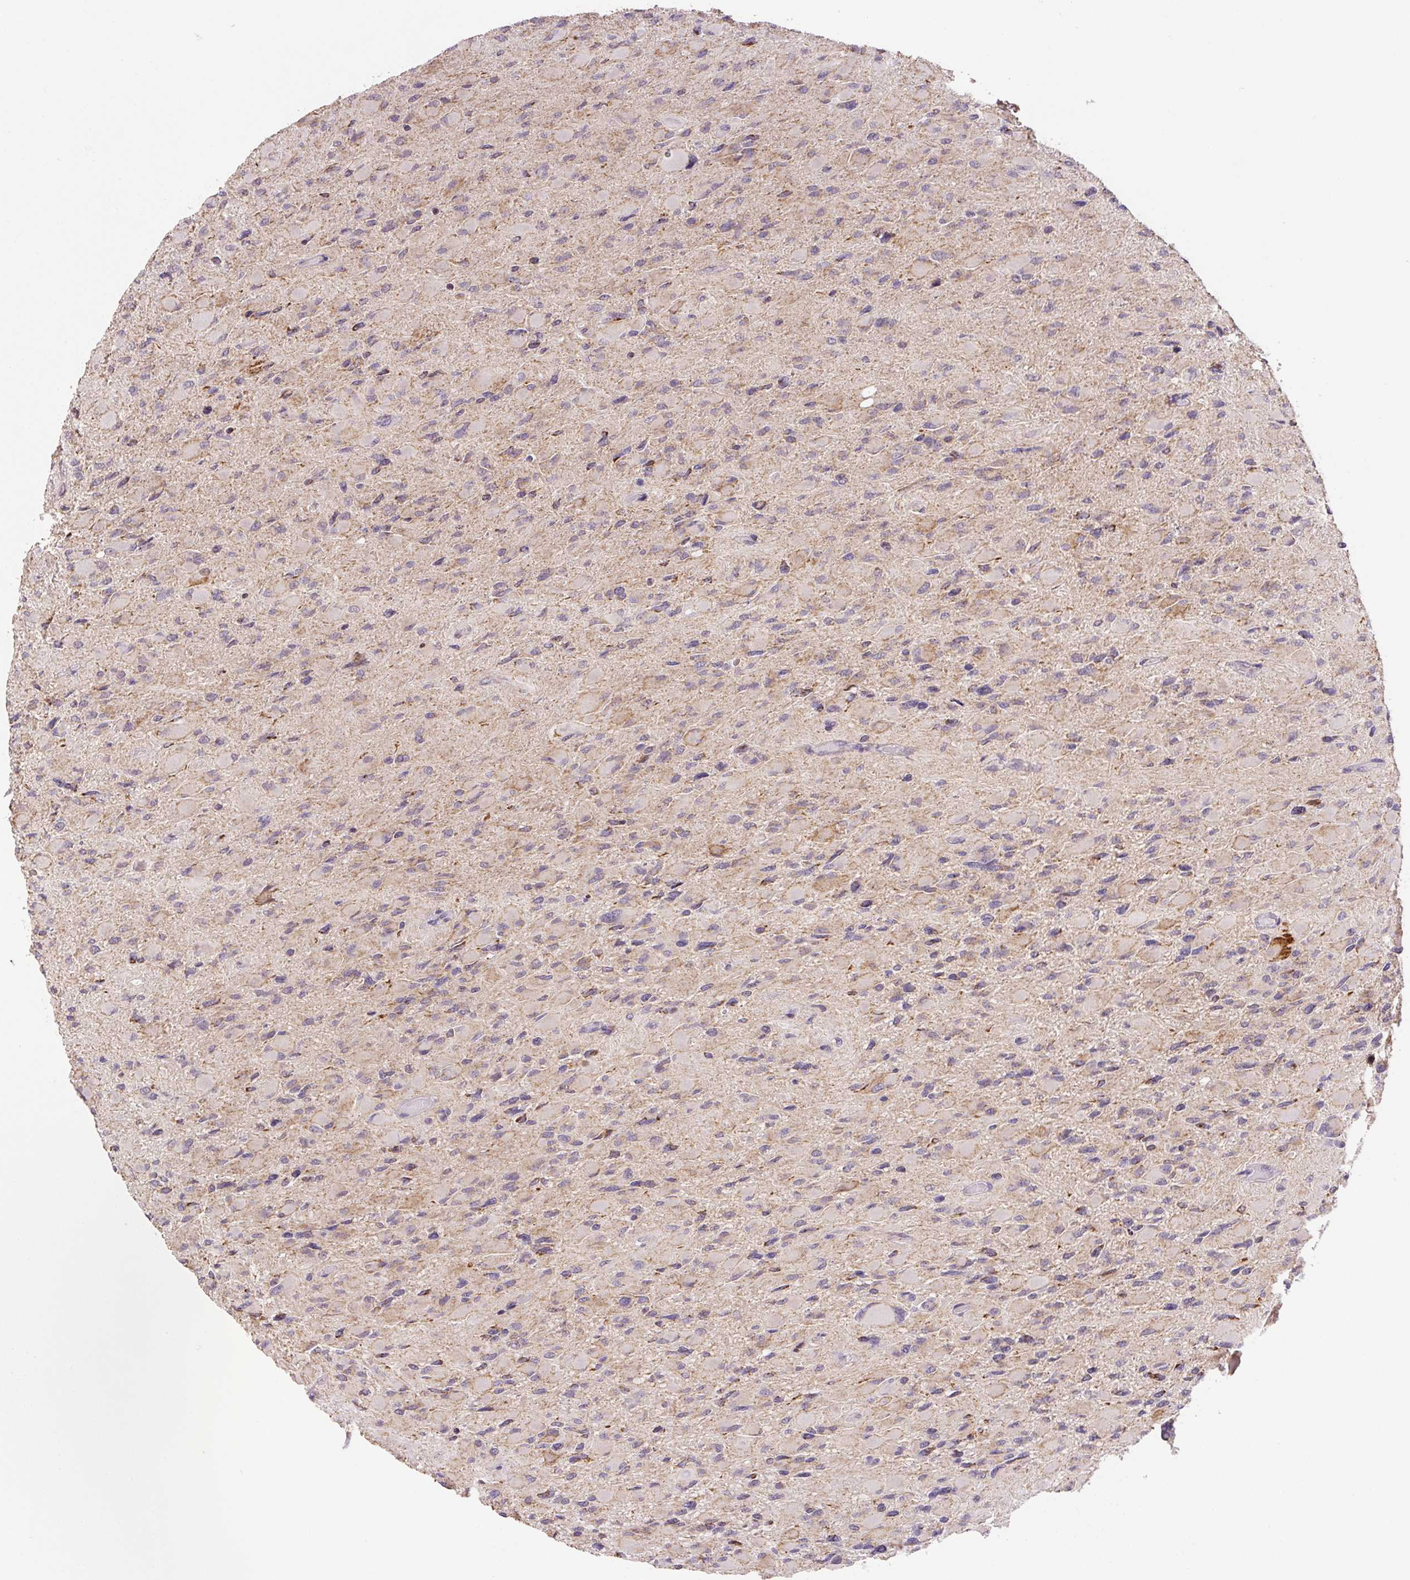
{"staining": {"intensity": "negative", "quantity": "none", "location": "none"}, "tissue": "glioma", "cell_type": "Tumor cells", "image_type": "cancer", "snomed": [{"axis": "morphology", "description": "Glioma, malignant, High grade"}, {"axis": "topography", "description": "Cerebral cortex"}], "caption": "Histopathology image shows no significant protein staining in tumor cells of glioma. (Brightfield microscopy of DAB (3,3'-diaminobenzidine) immunohistochemistry at high magnification).", "gene": "MFSD9", "patient": {"sex": "female", "age": 36}}